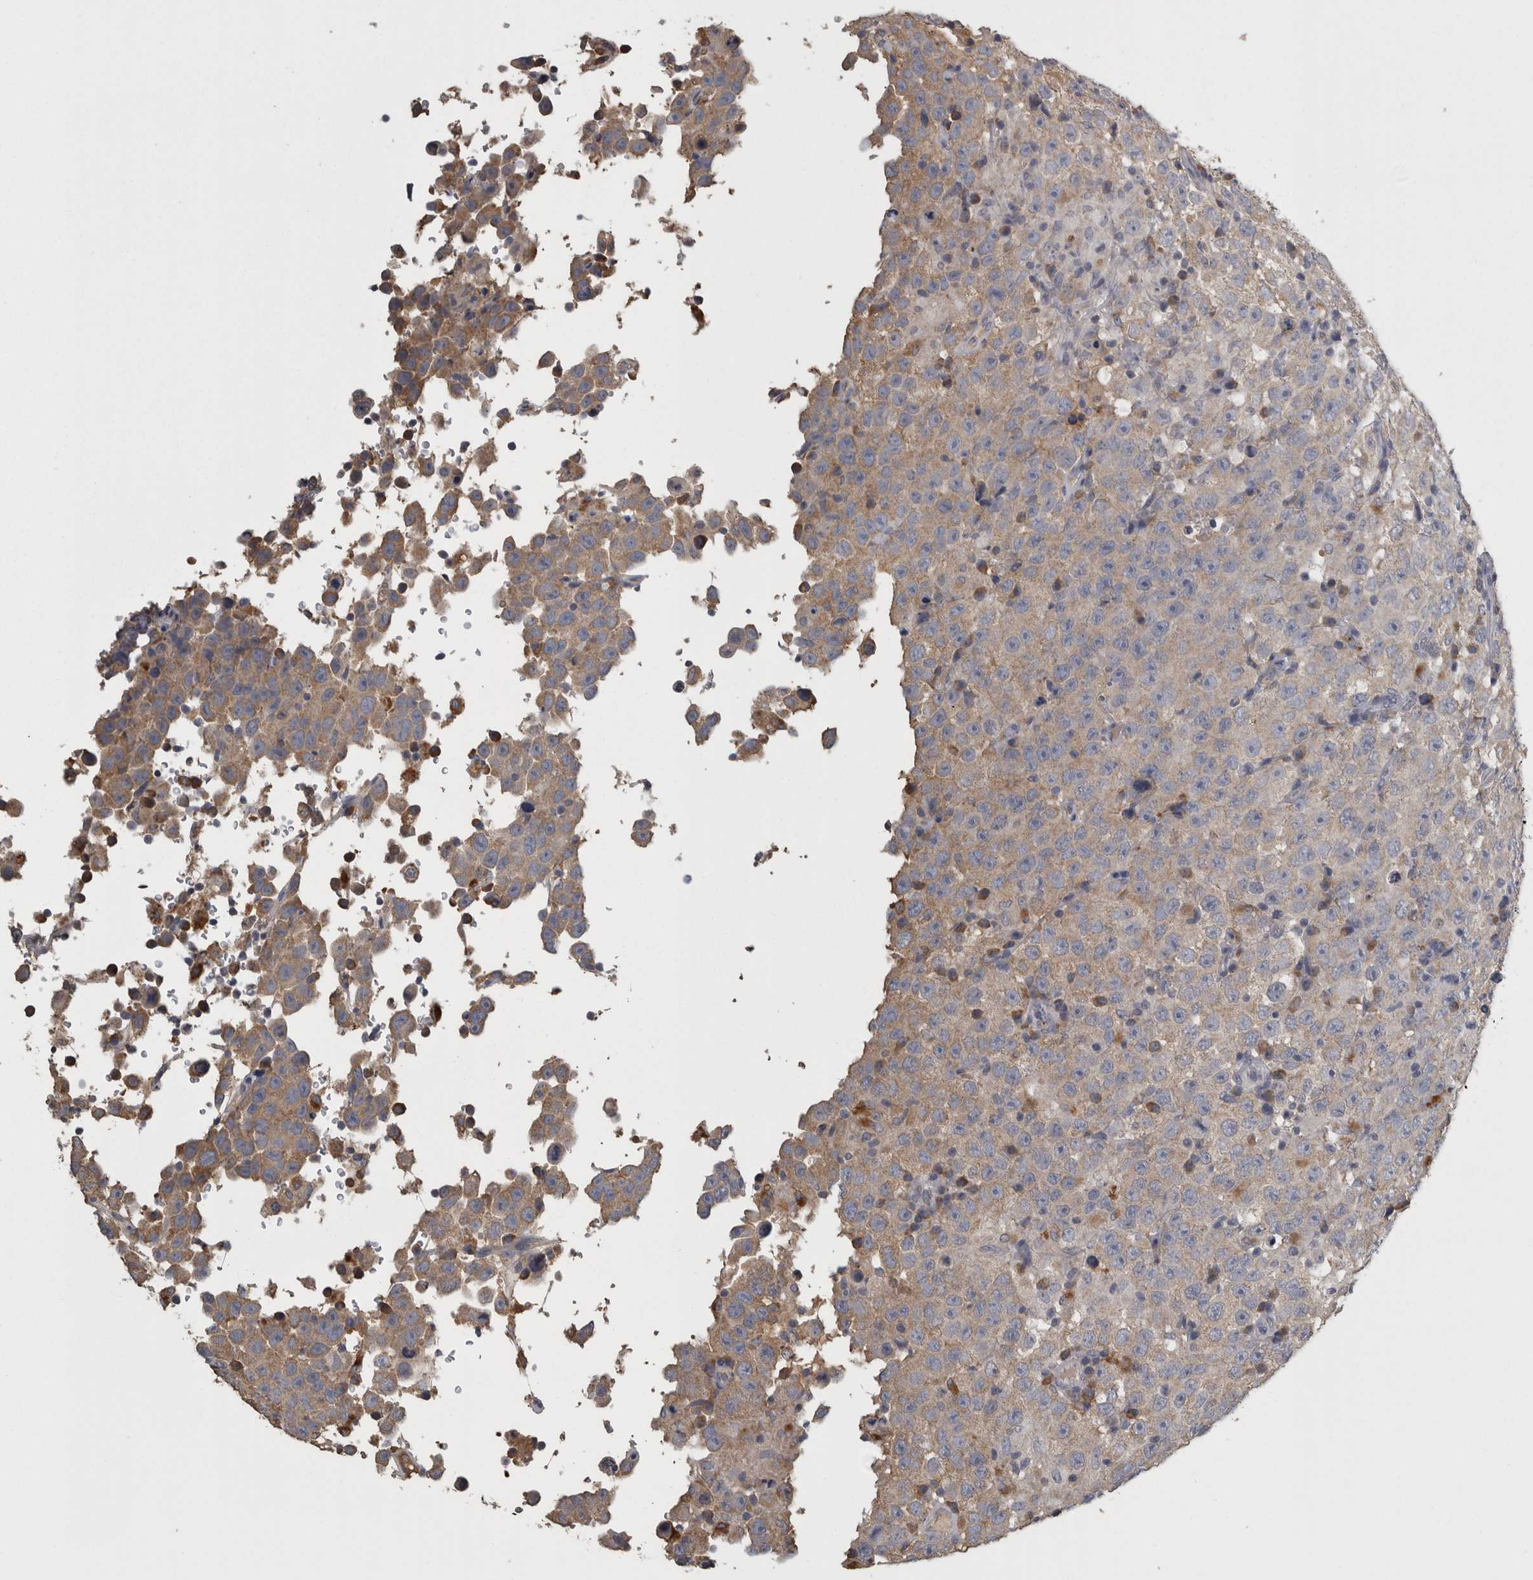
{"staining": {"intensity": "weak", "quantity": ">75%", "location": "cytoplasmic/membranous"}, "tissue": "testis cancer", "cell_type": "Tumor cells", "image_type": "cancer", "snomed": [{"axis": "morphology", "description": "Seminoma, NOS"}, {"axis": "topography", "description": "Testis"}], "caption": "A low amount of weak cytoplasmic/membranous expression is identified in approximately >75% of tumor cells in seminoma (testis) tissue. (IHC, brightfield microscopy, high magnification).", "gene": "FRK", "patient": {"sex": "male", "age": 41}}